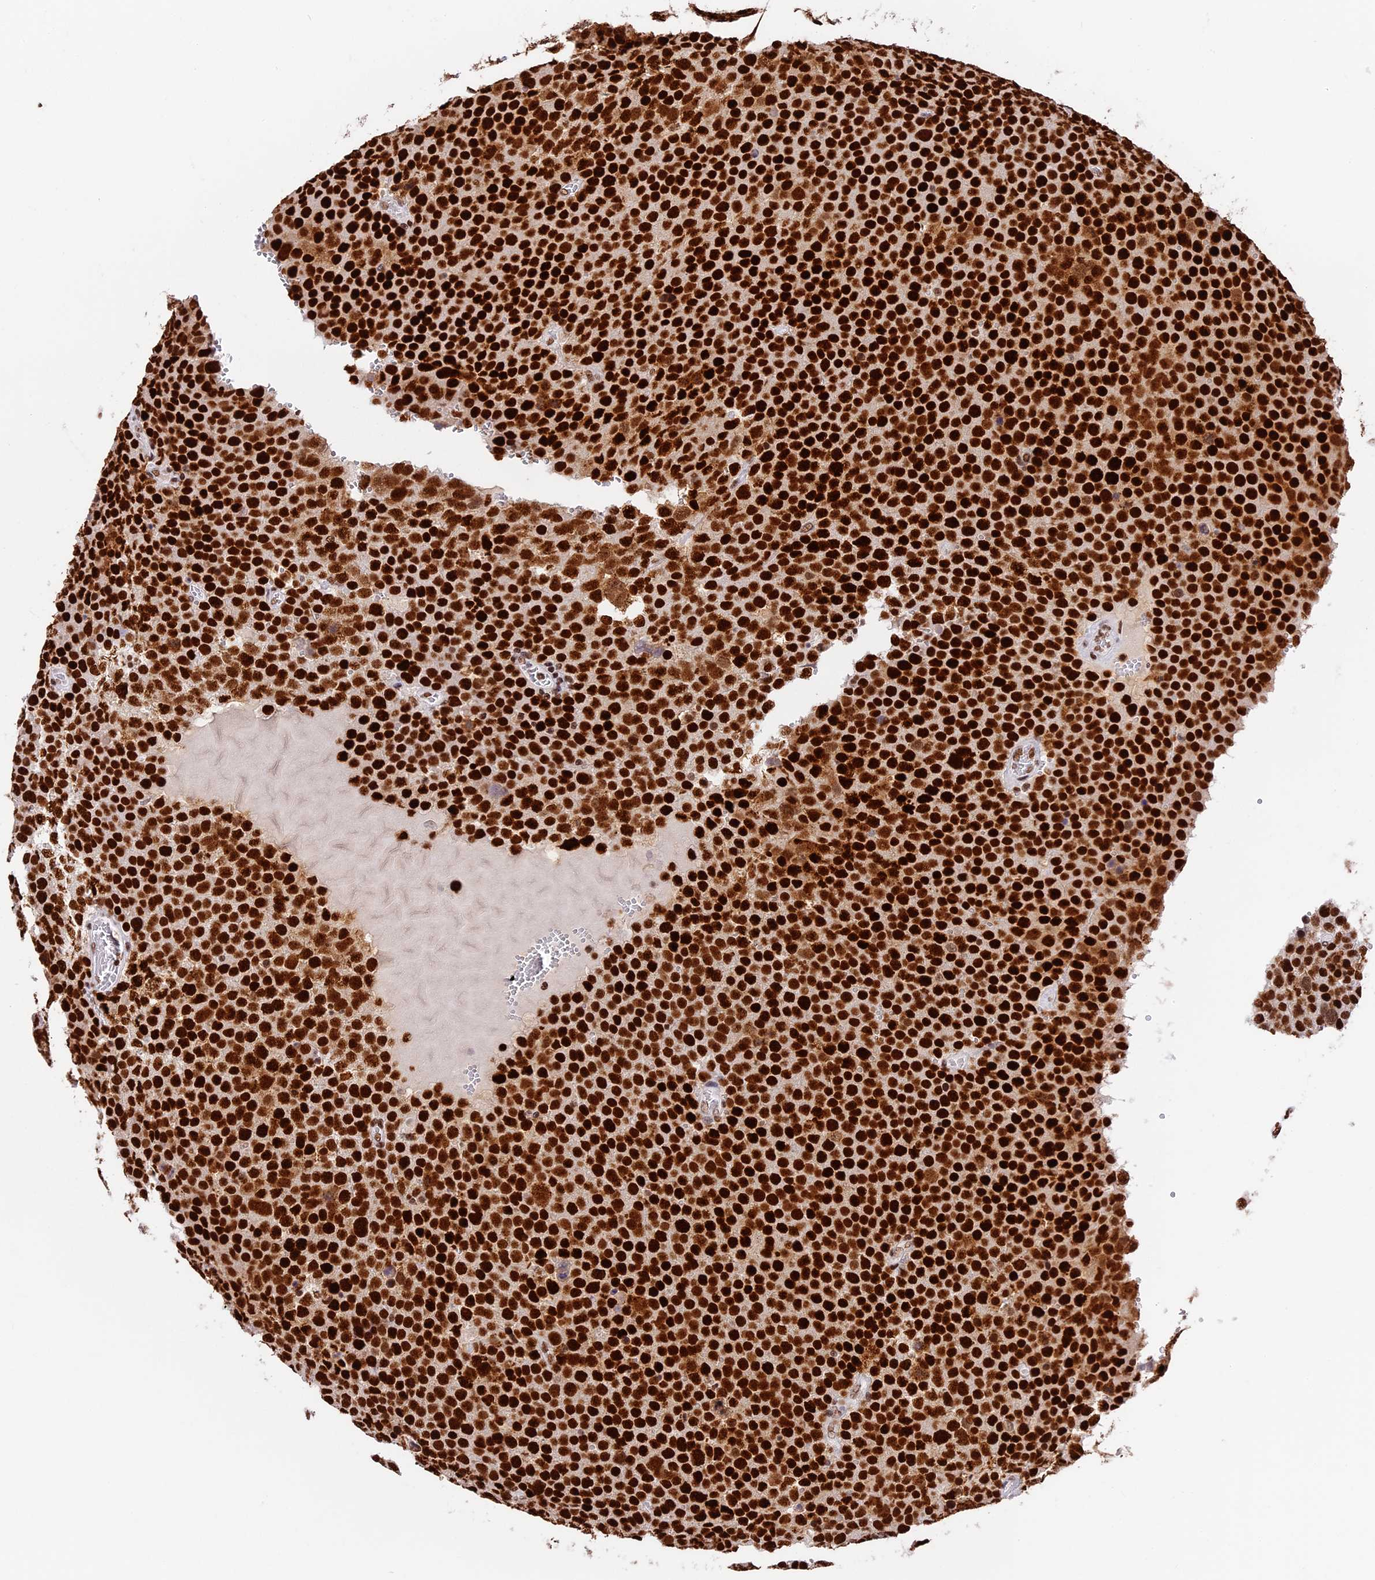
{"staining": {"intensity": "strong", "quantity": ">75%", "location": "nuclear"}, "tissue": "testis cancer", "cell_type": "Tumor cells", "image_type": "cancer", "snomed": [{"axis": "morphology", "description": "Seminoma, NOS"}, {"axis": "topography", "description": "Testis"}], "caption": "Protein analysis of testis cancer (seminoma) tissue demonstrates strong nuclear positivity in approximately >75% of tumor cells. The staining was performed using DAB to visualize the protein expression in brown, while the nuclei were stained in blue with hematoxylin (Magnification: 20x).", "gene": "SBNO1", "patient": {"sex": "male", "age": 71}}